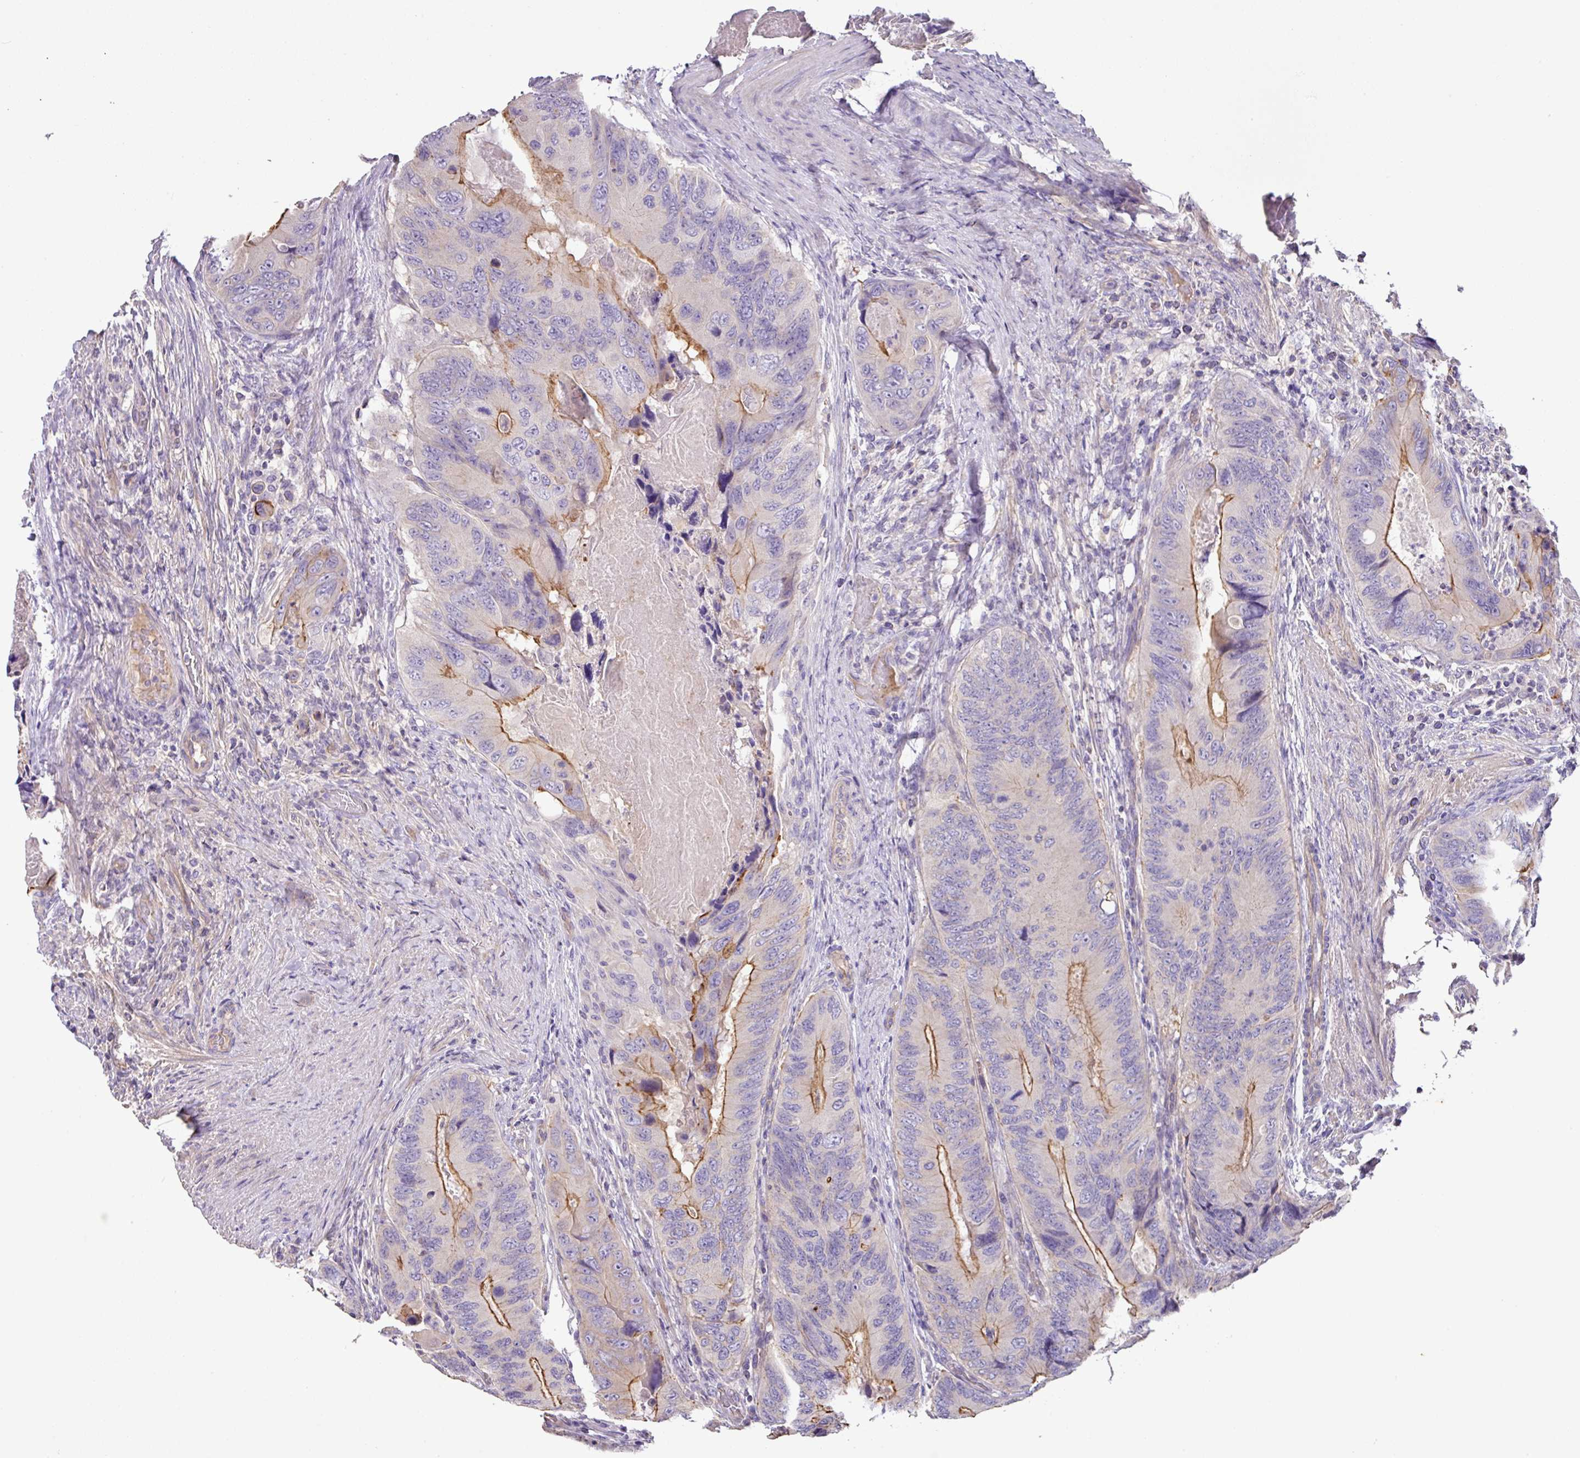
{"staining": {"intensity": "strong", "quantity": "<25%", "location": "cytoplasmic/membranous"}, "tissue": "colorectal cancer", "cell_type": "Tumor cells", "image_type": "cancer", "snomed": [{"axis": "morphology", "description": "Adenocarcinoma, NOS"}, {"axis": "topography", "description": "Colon"}], "caption": "Adenocarcinoma (colorectal) stained for a protein (brown) displays strong cytoplasmic/membranous positive positivity in about <25% of tumor cells.", "gene": "AGR3", "patient": {"sex": "male", "age": 84}}